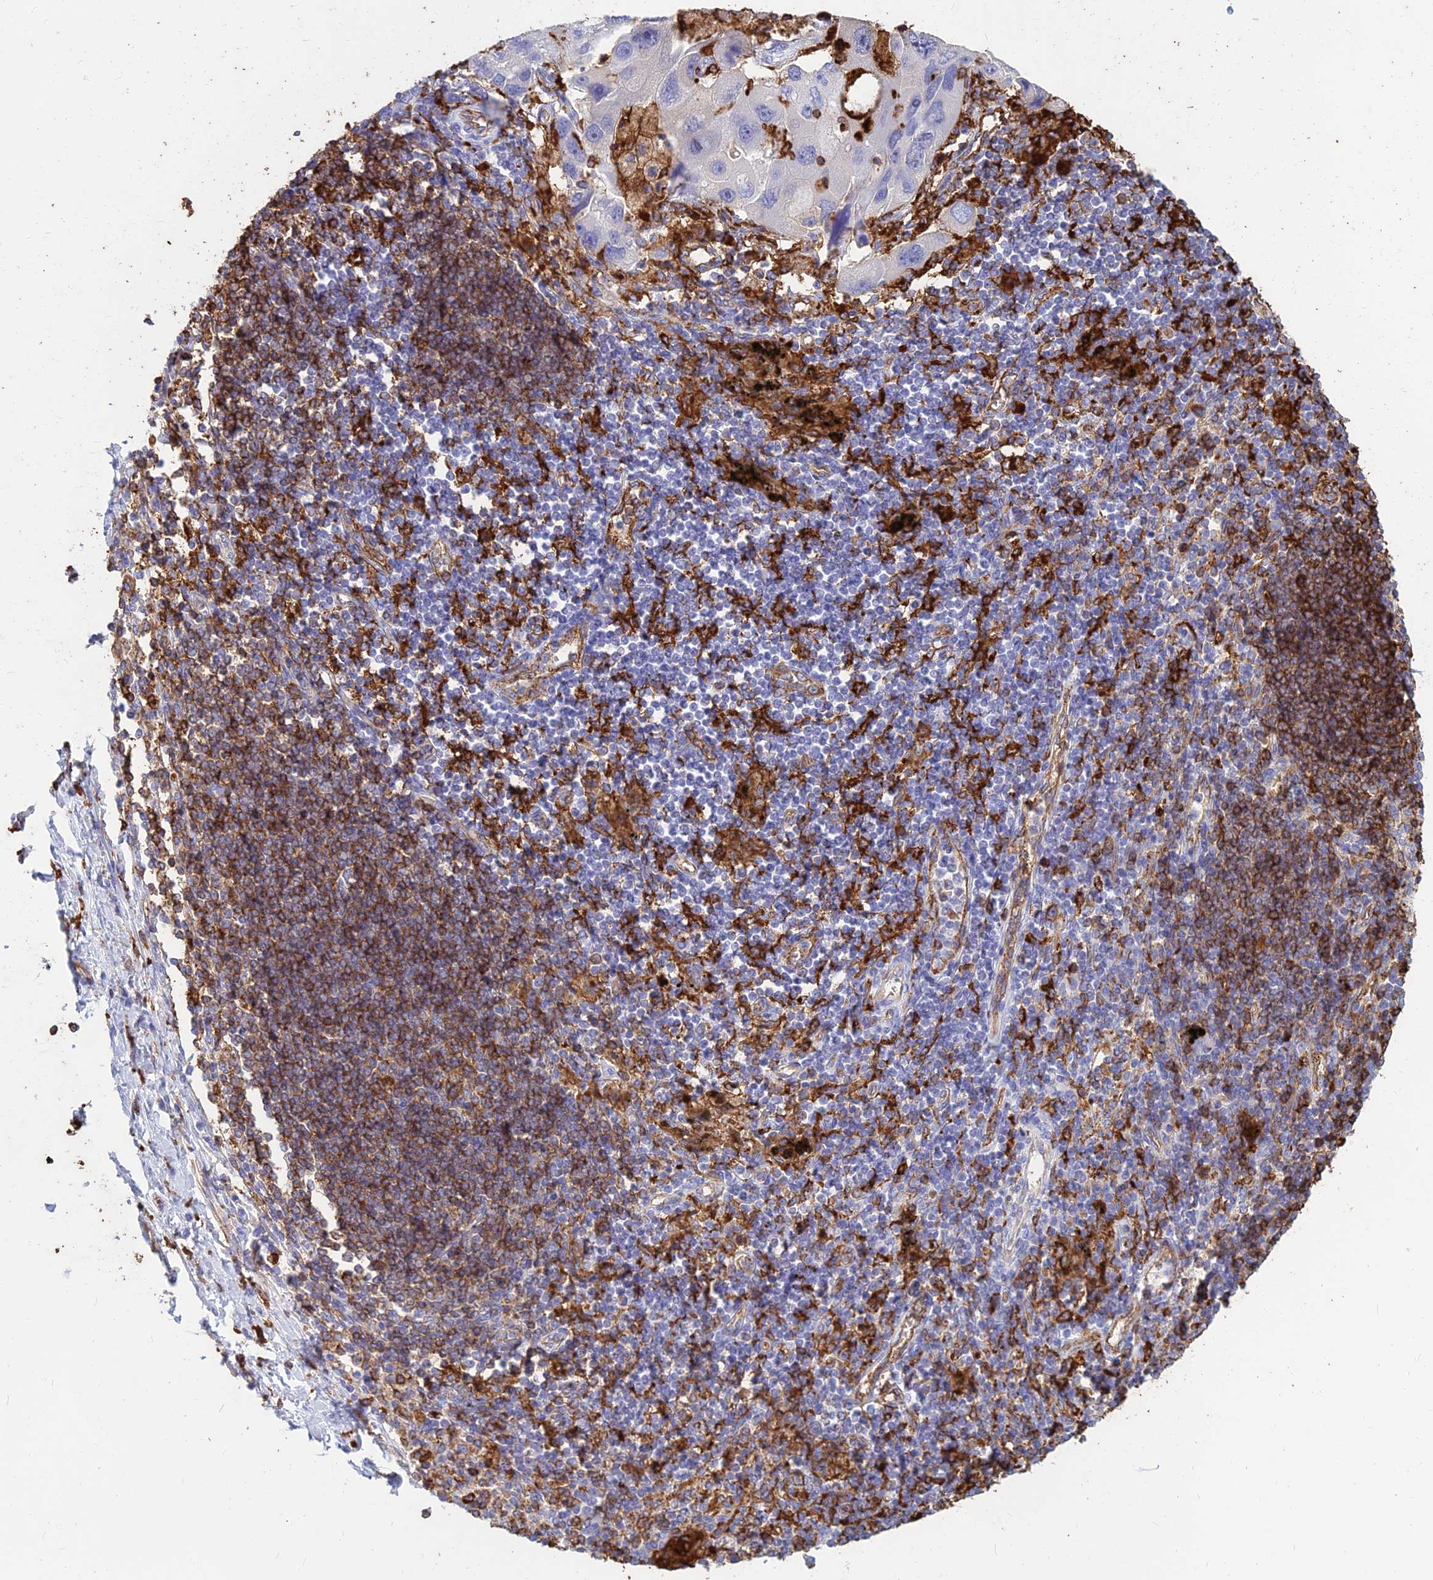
{"staining": {"intensity": "negative", "quantity": "none", "location": "none"}, "tissue": "lung cancer", "cell_type": "Tumor cells", "image_type": "cancer", "snomed": [{"axis": "morphology", "description": "Adenocarcinoma, NOS"}, {"axis": "topography", "description": "Lung"}], "caption": "Human lung adenocarcinoma stained for a protein using IHC exhibits no staining in tumor cells.", "gene": "HLA-DRB1", "patient": {"sex": "female", "age": 54}}